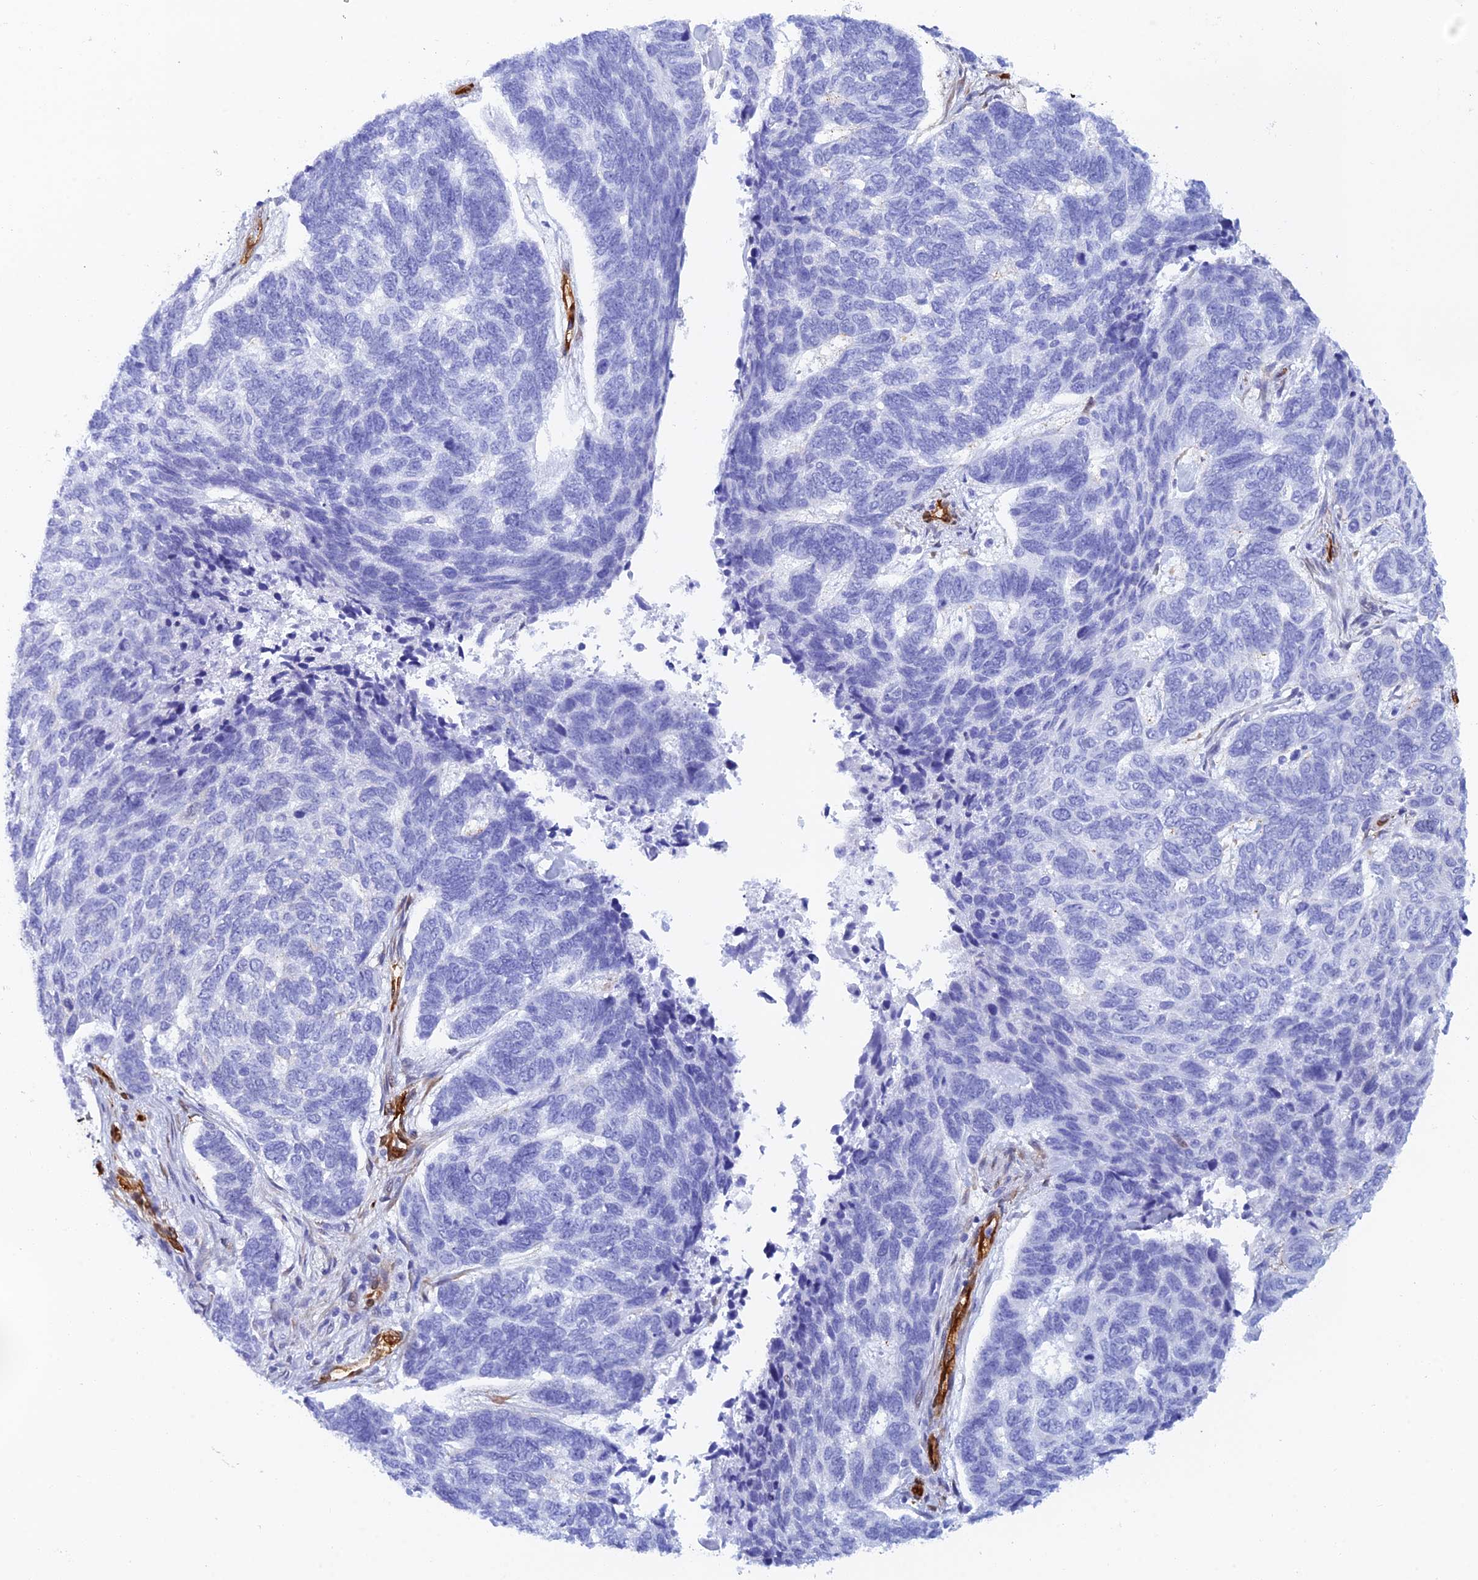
{"staining": {"intensity": "negative", "quantity": "none", "location": "none"}, "tissue": "skin cancer", "cell_type": "Tumor cells", "image_type": "cancer", "snomed": [{"axis": "morphology", "description": "Basal cell carcinoma"}, {"axis": "topography", "description": "Skin"}], "caption": "This photomicrograph is of basal cell carcinoma (skin) stained with immunohistochemistry (IHC) to label a protein in brown with the nuclei are counter-stained blue. There is no expression in tumor cells.", "gene": "CRIP2", "patient": {"sex": "female", "age": 65}}